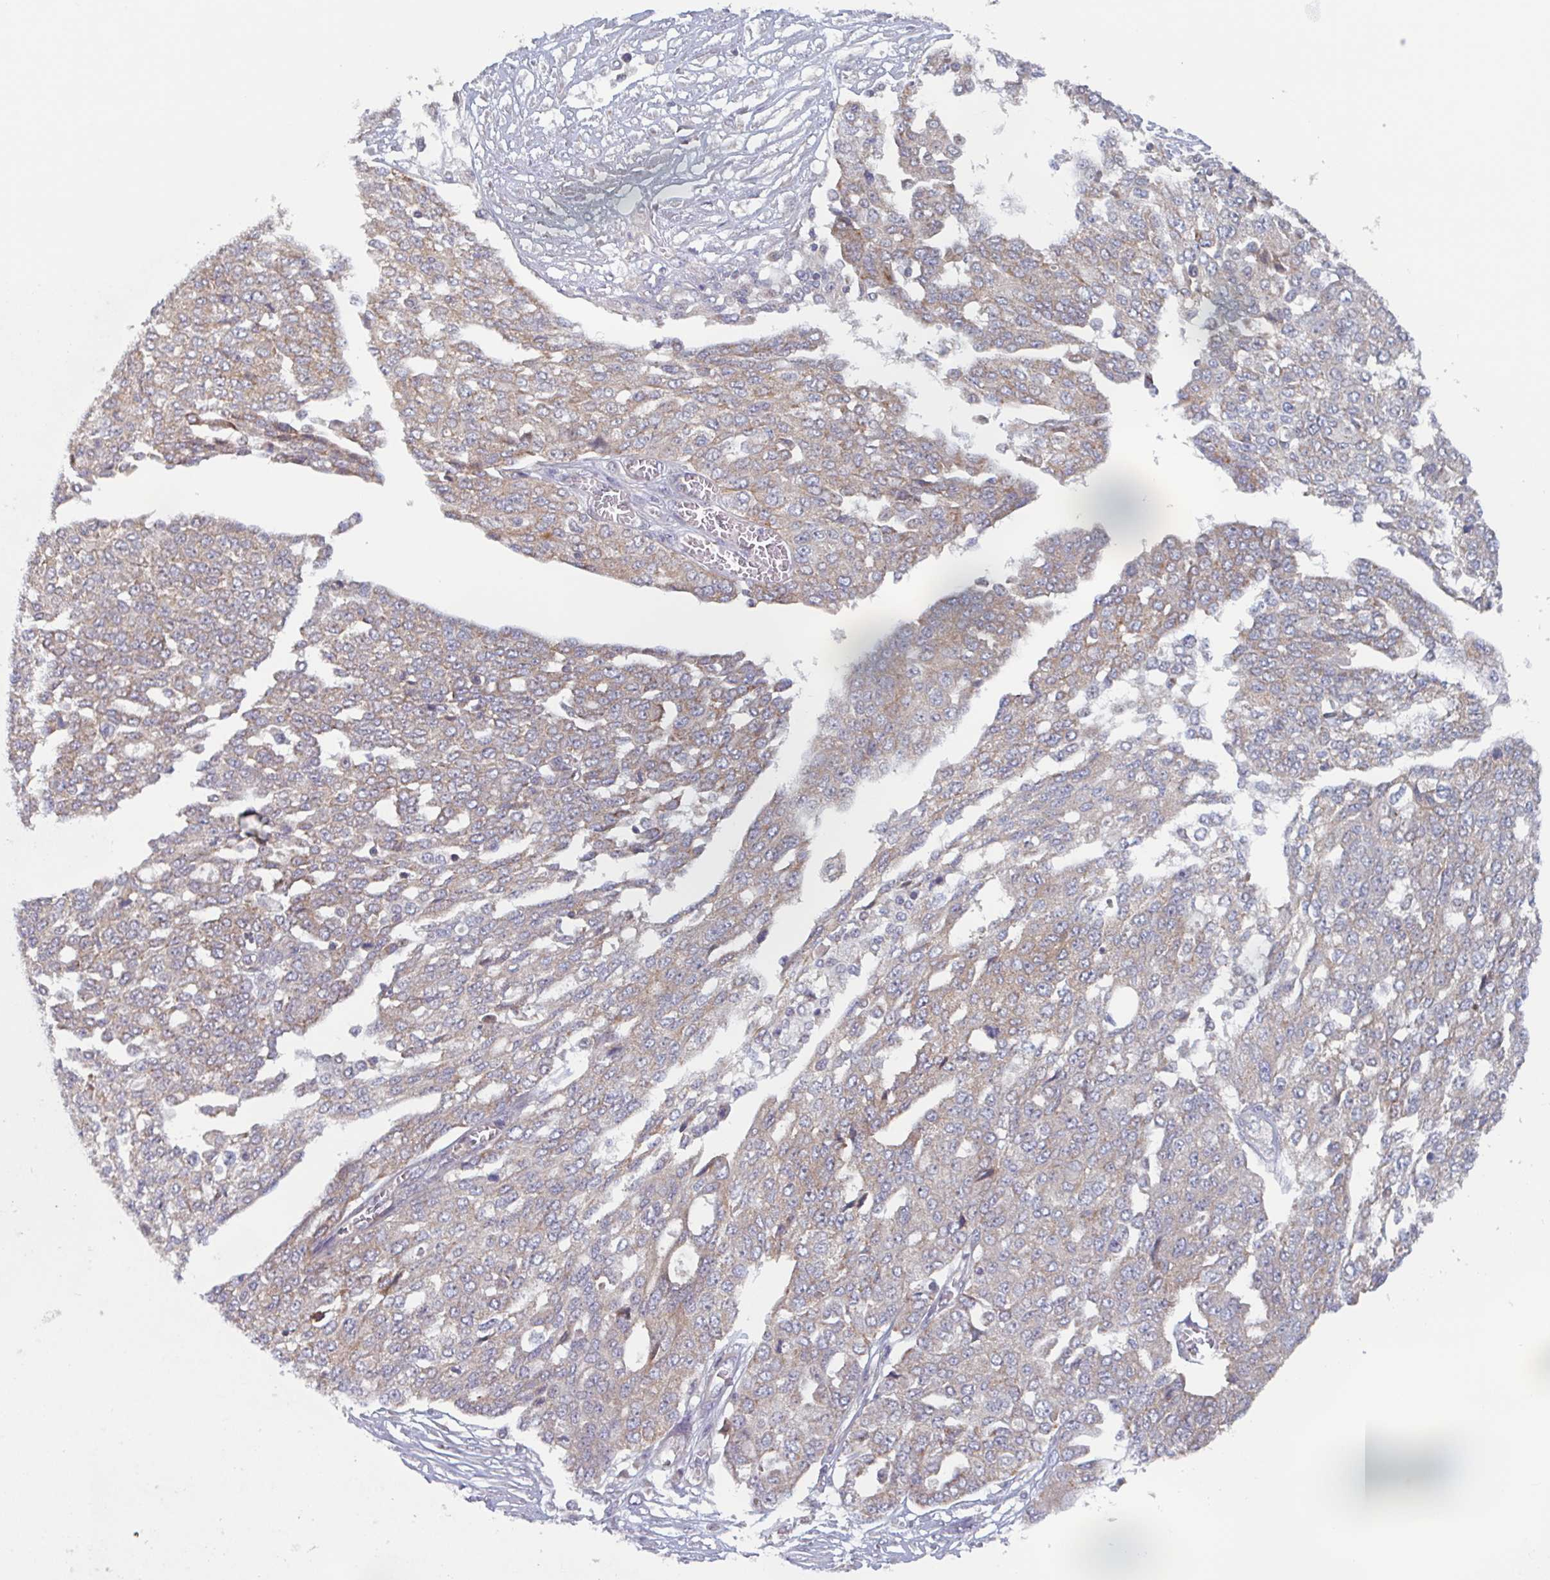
{"staining": {"intensity": "weak", "quantity": "25%-75%", "location": "cytoplasmic/membranous"}, "tissue": "ovarian cancer", "cell_type": "Tumor cells", "image_type": "cancer", "snomed": [{"axis": "morphology", "description": "Cystadenocarcinoma, serous, NOS"}, {"axis": "topography", "description": "Soft tissue"}, {"axis": "topography", "description": "Ovary"}], "caption": "Weak cytoplasmic/membranous protein expression is appreciated in approximately 25%-75% of tumor cells in ovarian serous cystadenocarcinoma.", "gene": "SURF1", "patient": {"sex": "female", "age": 57}}